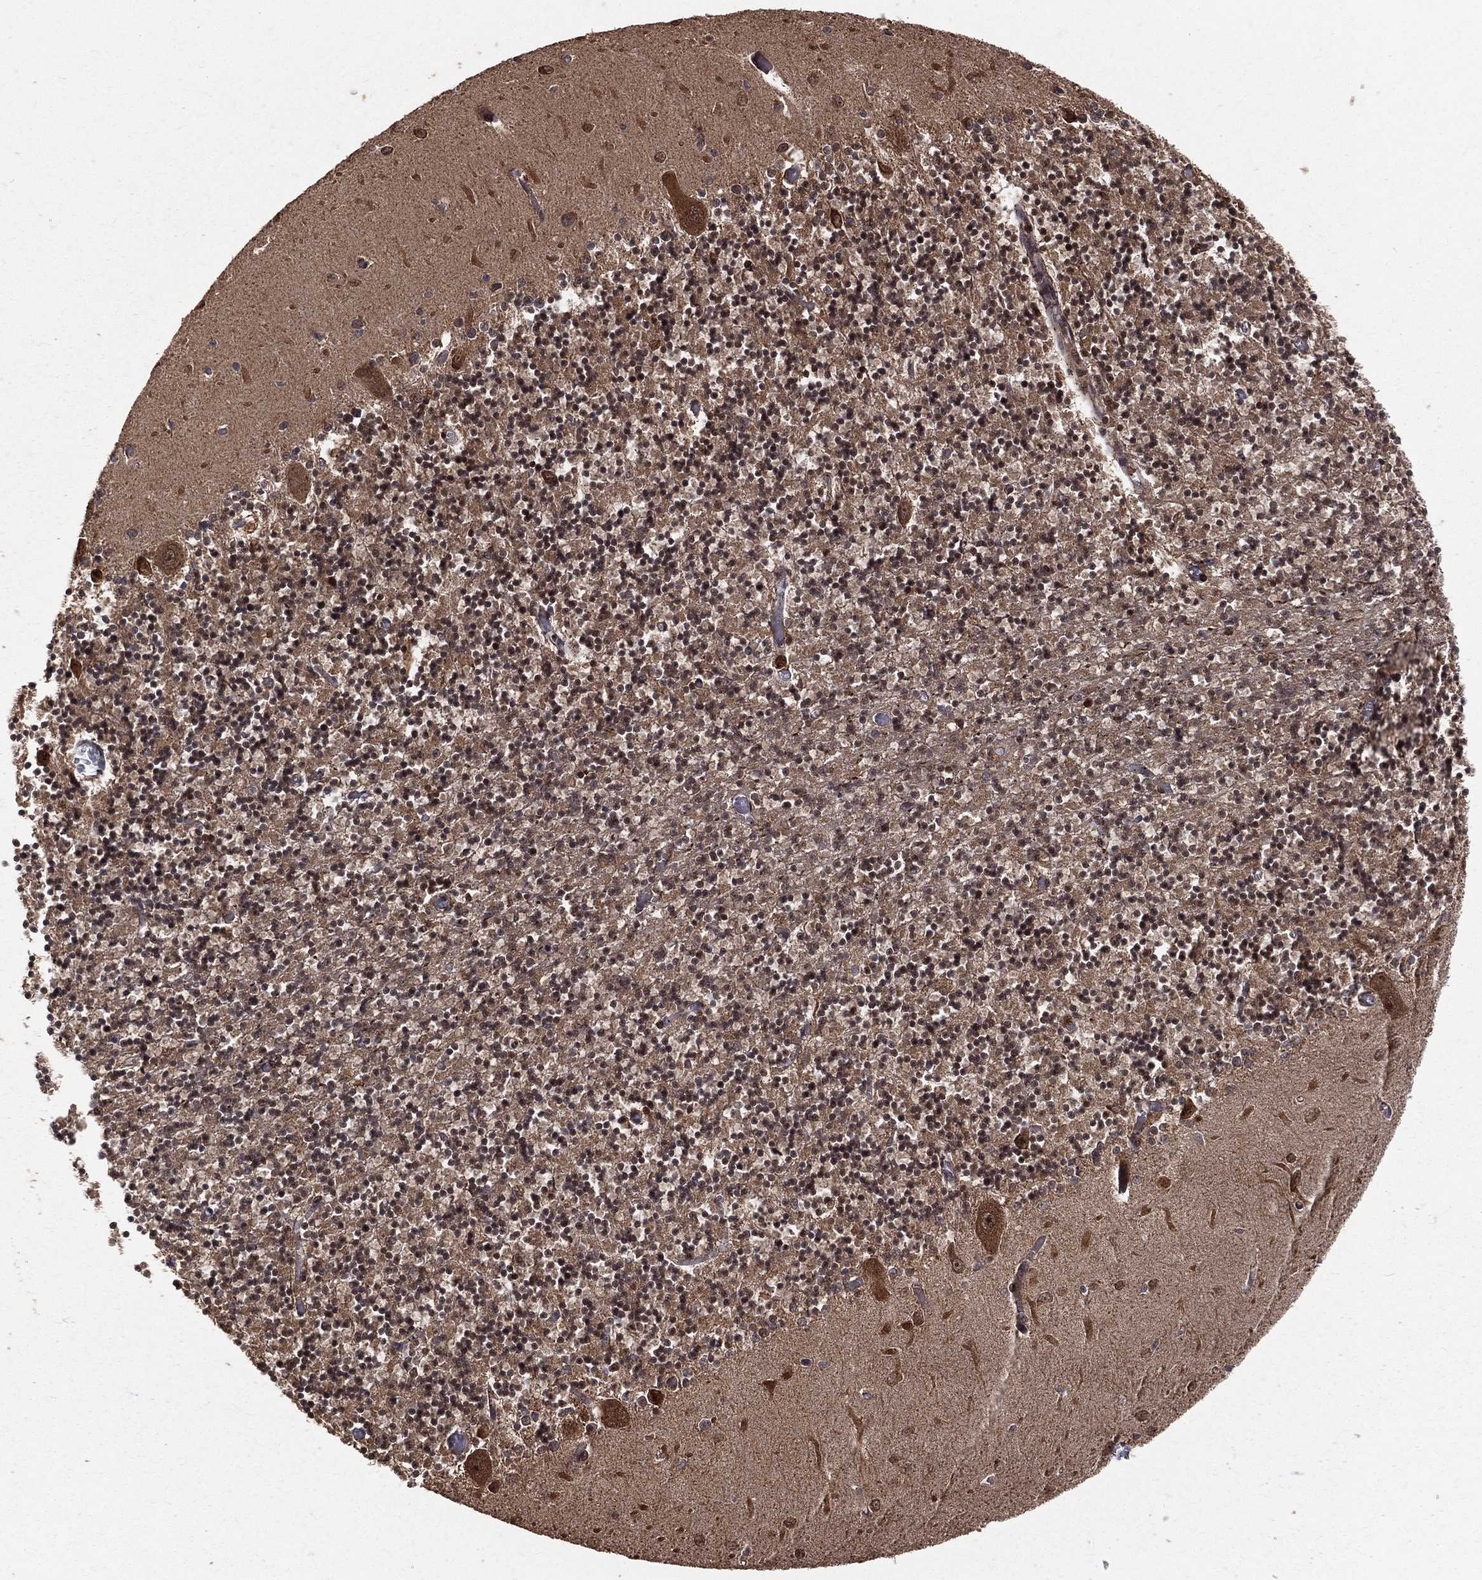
{"staining": {"intensity": "moderate", "quantity": "25%-75%", "location": "nuclear"}, "tissue": "cerebellum", "cell_type": "Cells in granular layer", "image_type": "normal", "snomed": [{"axis": "morphology", "description": "Normal tissue, NOS"}, {"axis": "topography", "description": "Cerebellum"}], "caption": "Protein positivity by IHC reveals moderate nuclear staining in about 25%-75% of cells in granular layer in unremarkable cerebellum. (Stains: DAB in brown, nuclei in blue, Microscopy: brightfield microscopy at high magnification).", "gene": "MAPK1", "patient": {"sex": "female", "age": 64}}